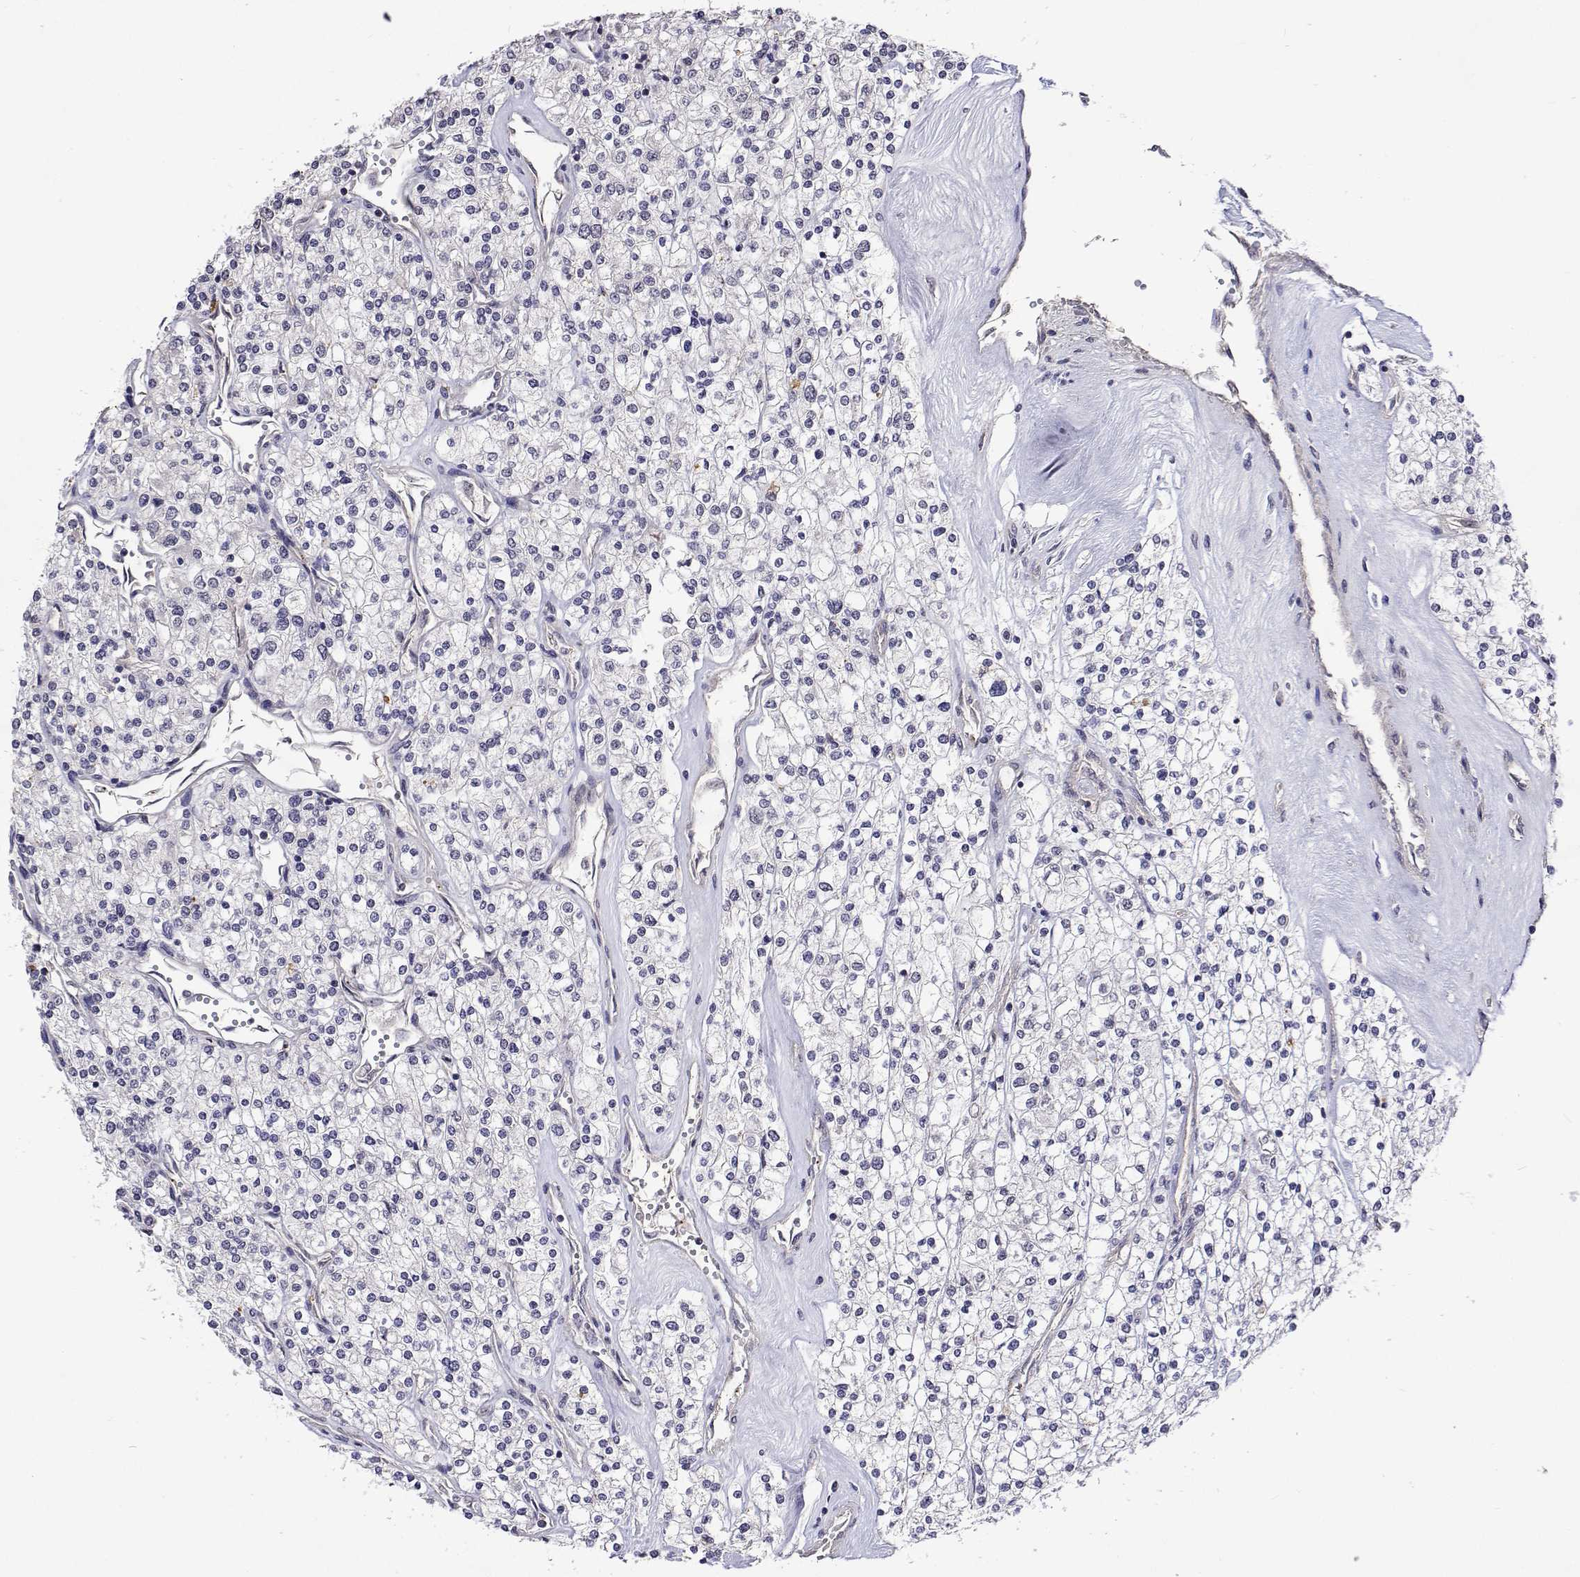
{"staining": {"intensity": "negative", "quantity": "none", "location": "none"}, "tissue": "renal cancer", "cell_type": "Tumor cells", "image_type": "cancer", "snomed": [{"axis": "morphology", "description": "Adenocarcinoma, NOS"}, {"axis": "topography", "description": "Kidney"}], "caption": "Histopathology image shows no significant protein positivity in tumor cells of renal adenocarcinoma.", "gene": "NHP2", "patient": {"sex": "male", "age": 80}}